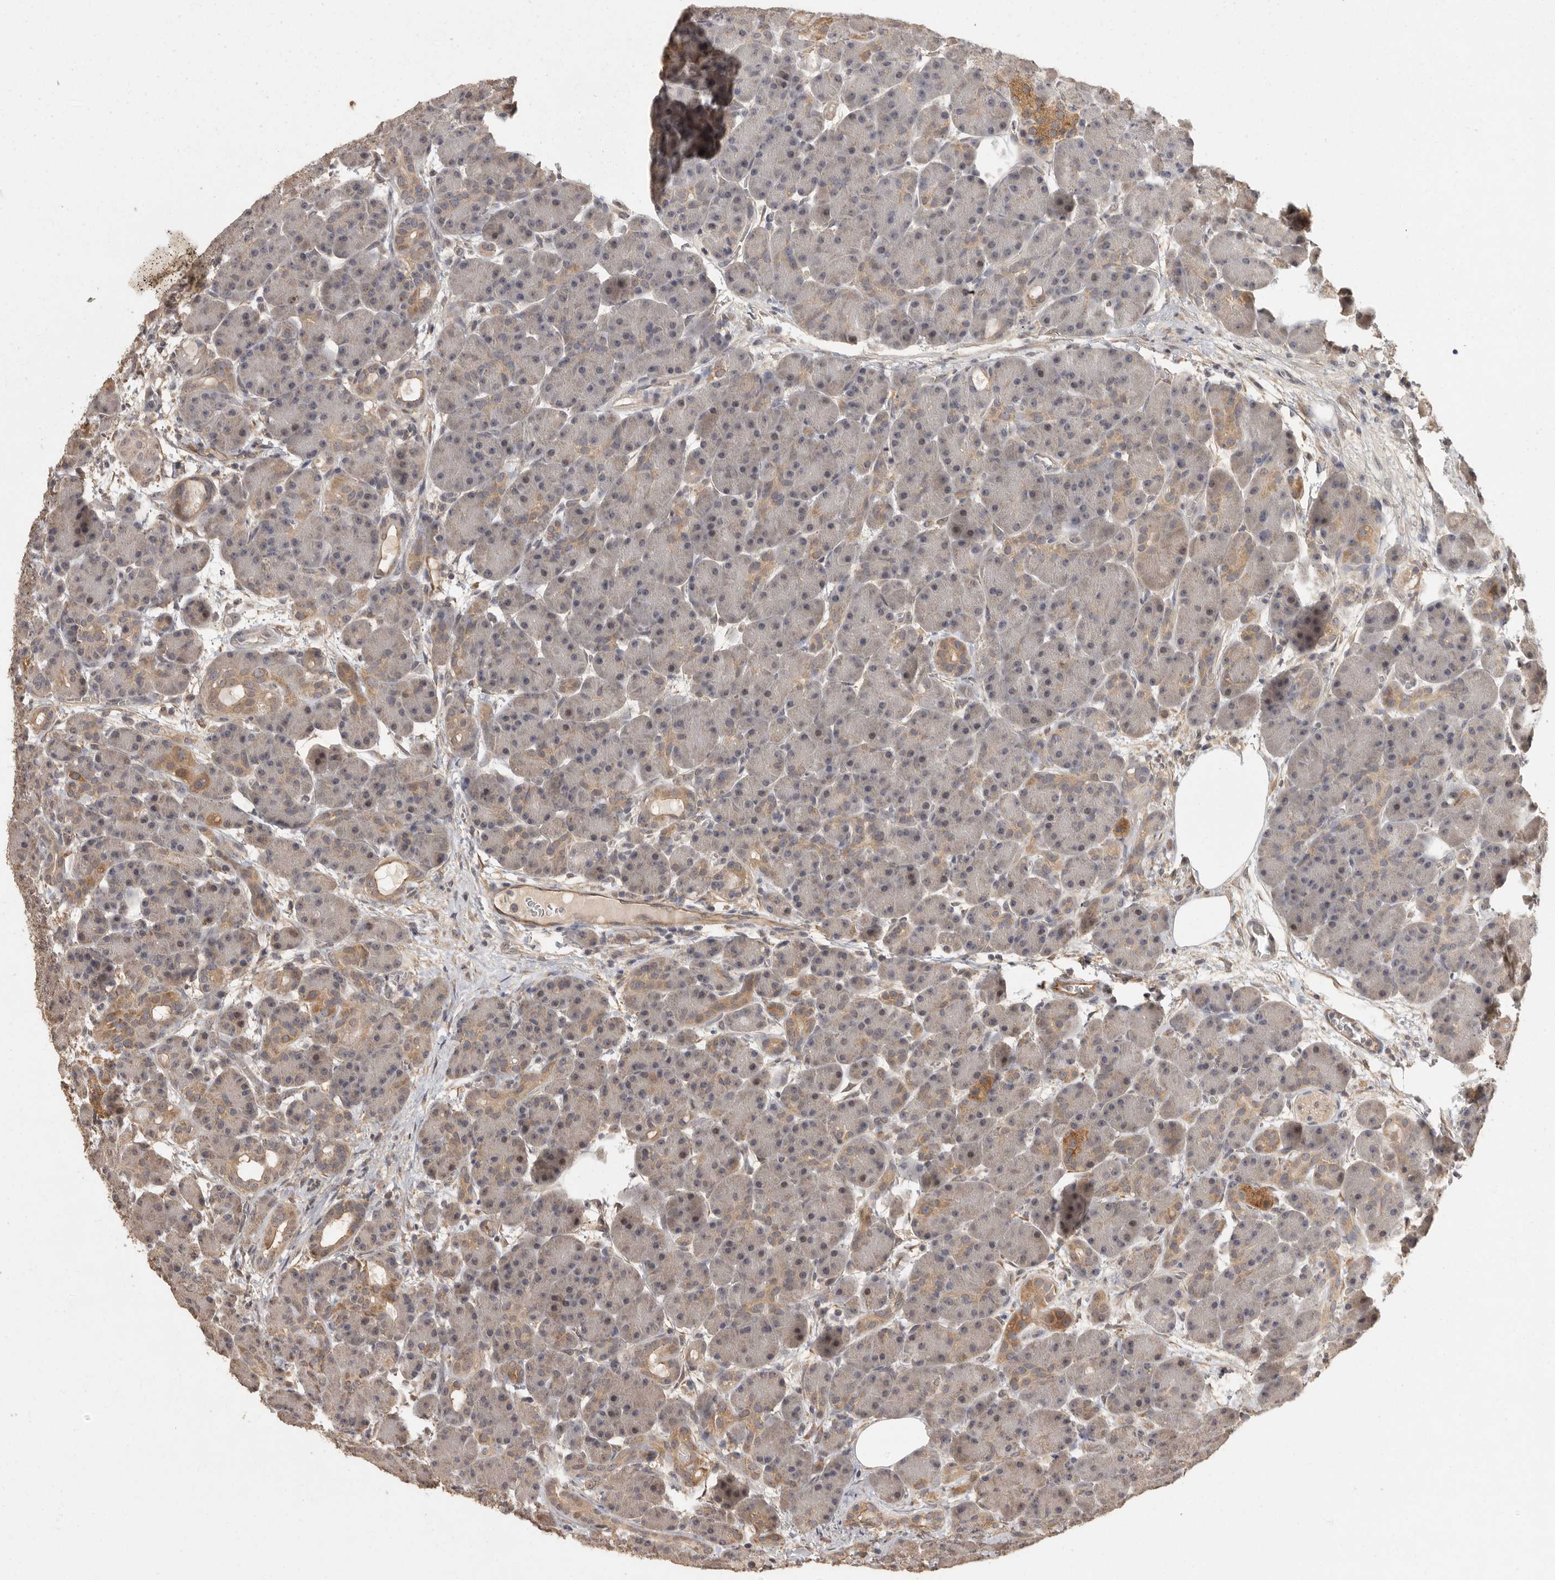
{"staining": {"intensity": "moderate", "quantity": "<25%", "location": "cytoplasmic/membranous"}, "tissue": "pancreas", "cell_type": "Exocrine glandular cells", "image_type": "normal", "snomed": [{"axis": "morphology", "description": "Normal tissue, NOS"}, {"axis": "topography", "description": "Pancreas"}], "caption": "Human pancreas stained with a brown dye displays moderate cytoplasmic/membranous positive expression in approximately <25% of exocrine glandular cells.", "gene": "BAIAP2", "patient": {"sex": "male", "age": 63}}